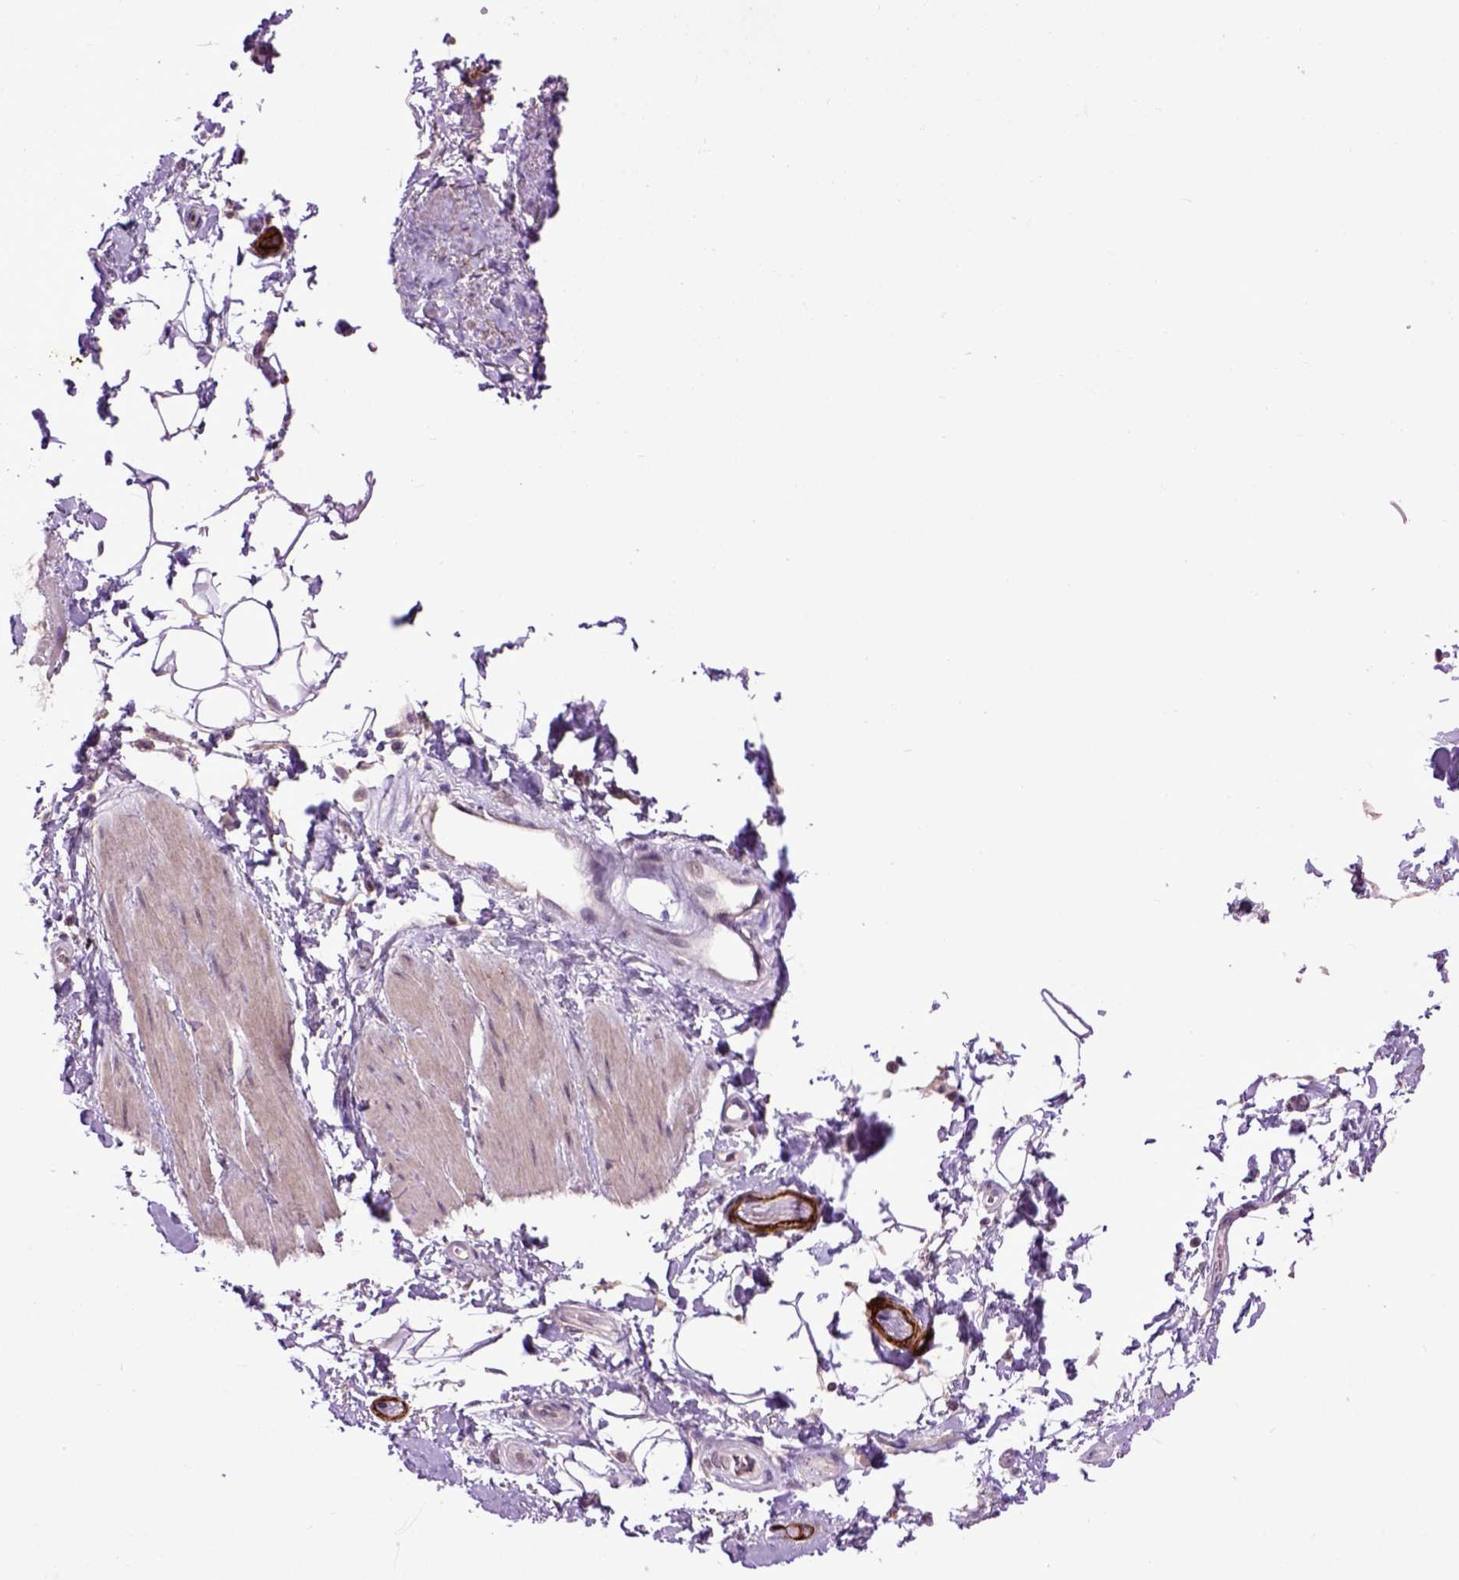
{"staining": {"intensity": "negative", "quantity": "none", "location": "none"}, "tissue": "adipose tissue", "cell_type": "Adipocytes", "image_type": "normal", "snomed": [{"axis": "morphology", "description": "Normal tissue, NOS"}, {"axis": "topography", "description": "Anal"}, {"axis": "topography", "description": "Peripheral nerve tissue"}], "caption": "This photomicrograph is of benign adipose tissue stained with immunohistochemistry (IHC) to label a protein in brown with the nuclei are counter-stained blue. There is no staining in adipocytes.", "gene": "EMILIN3", "patient": {"sex": "male", "age": 51}}